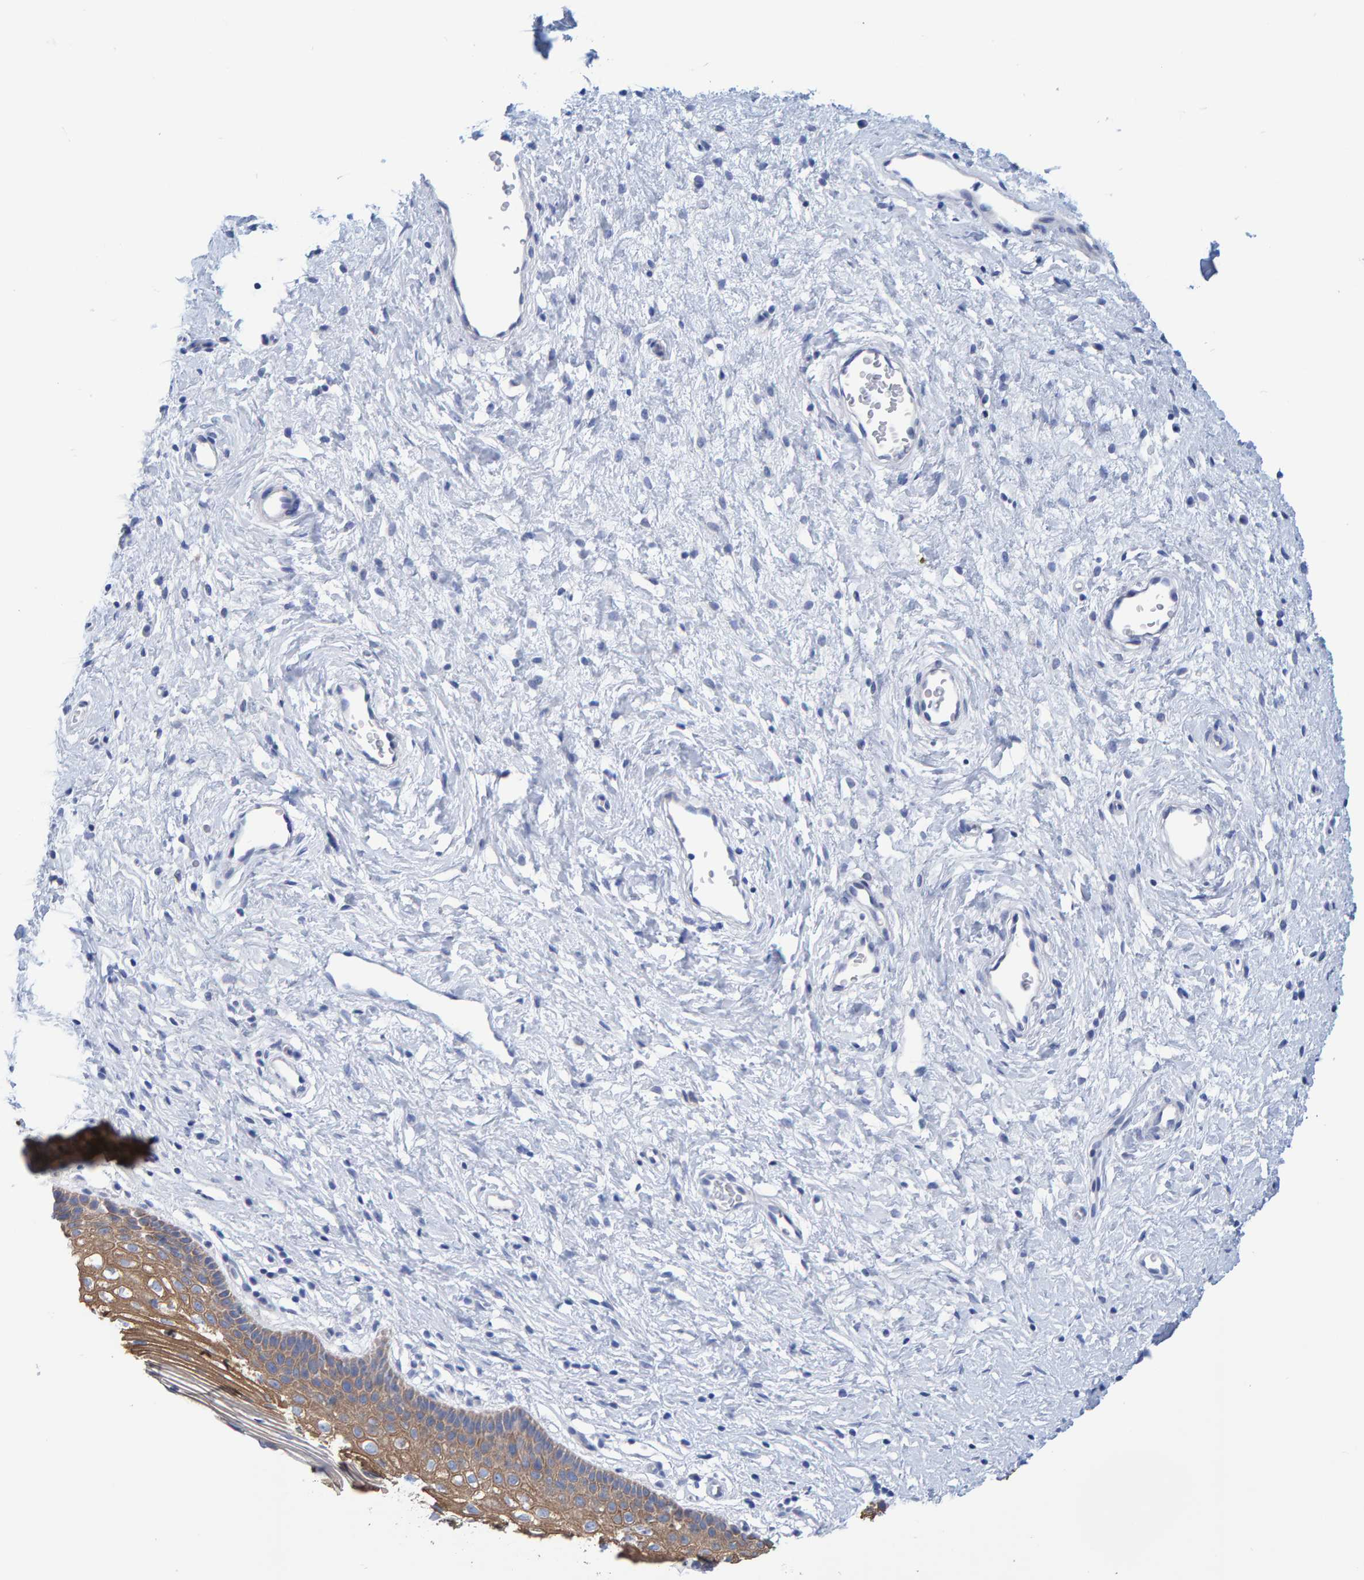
{"staining": {"intensity": "weak", "quantity": "25%-75%", "location": "cytoplasmic/membranous"}, "tissue": "cervix", "cell_type": "Glandular cells", "image_type": "normal", "snomed": [{"axis": "morphology", "description": "Normal tissue, NOS"}, {"axis": "topography", "description": "Cervix"}], "caption": "This histopathology image shows IHC staining of normal cervix, with low weak cytoplasmic/membranous expression in about 25%-75% of glandular cells.", "gene": "JAKMIP3", "patient": {"sex": "female", "age": 27}}